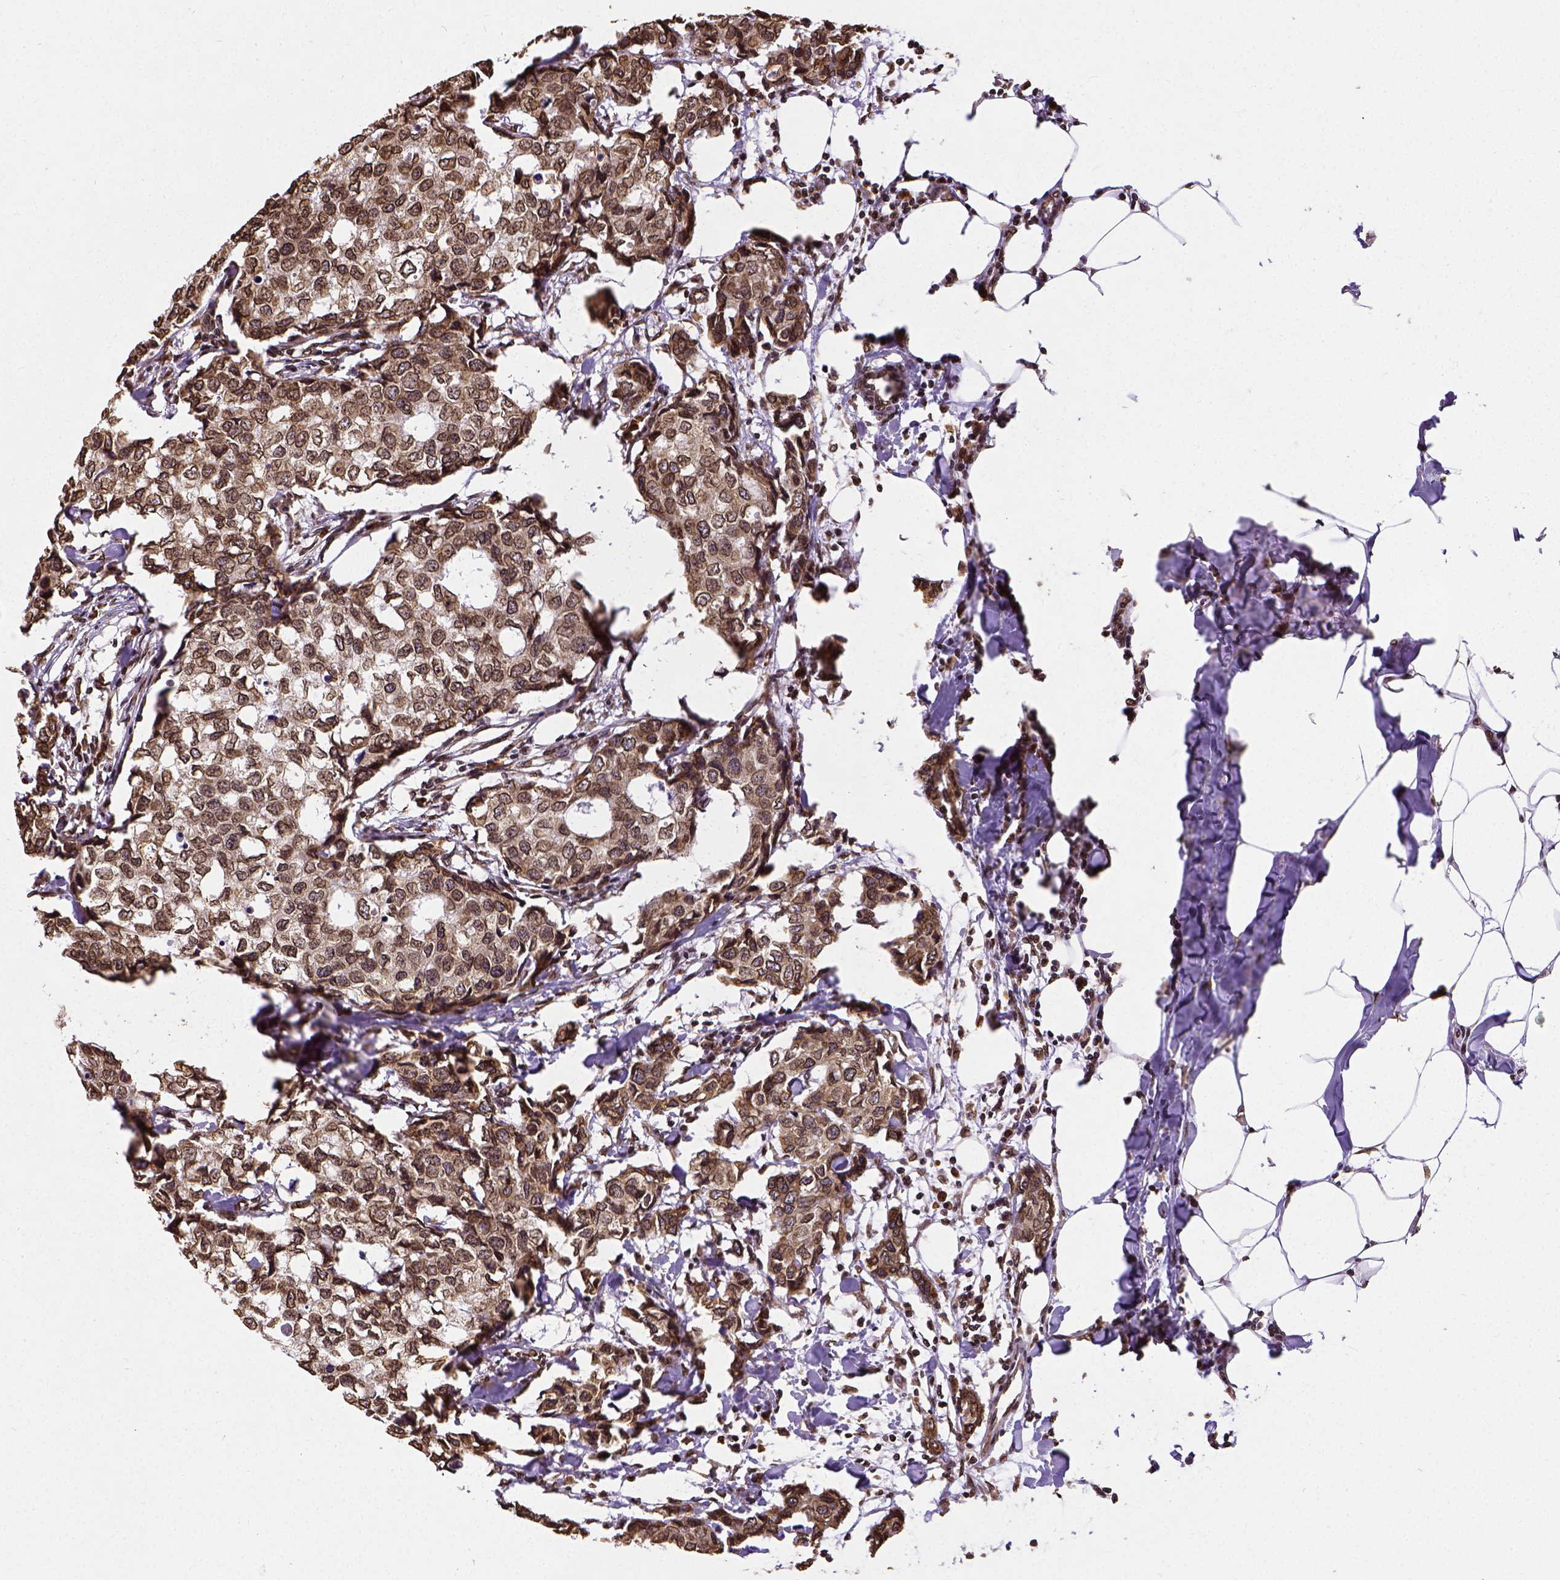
{"staining": {"intensity": "moderate", "quantity": ">75%", "location": "cytoplasmic/membranous,nuclear"}, "tissue": "breast cancer", "cell_type": "Tumor cells", "image_type": "cancer", "snomed": [{"axis": "morphology", "description": "Duct carcinoma"}, {"axis": "topography", "description": "Breast"}], "caption": "Protein staining reveals moderate cytoplasmic/membranous and nuclear positivity in approximately >75% of tumor cells in breast invasive ductal carcinoma. (IHC, brightfield microscopy, high magnification).", "gene": "MTDH", "patient": {"sex": "female", "age": 27}}